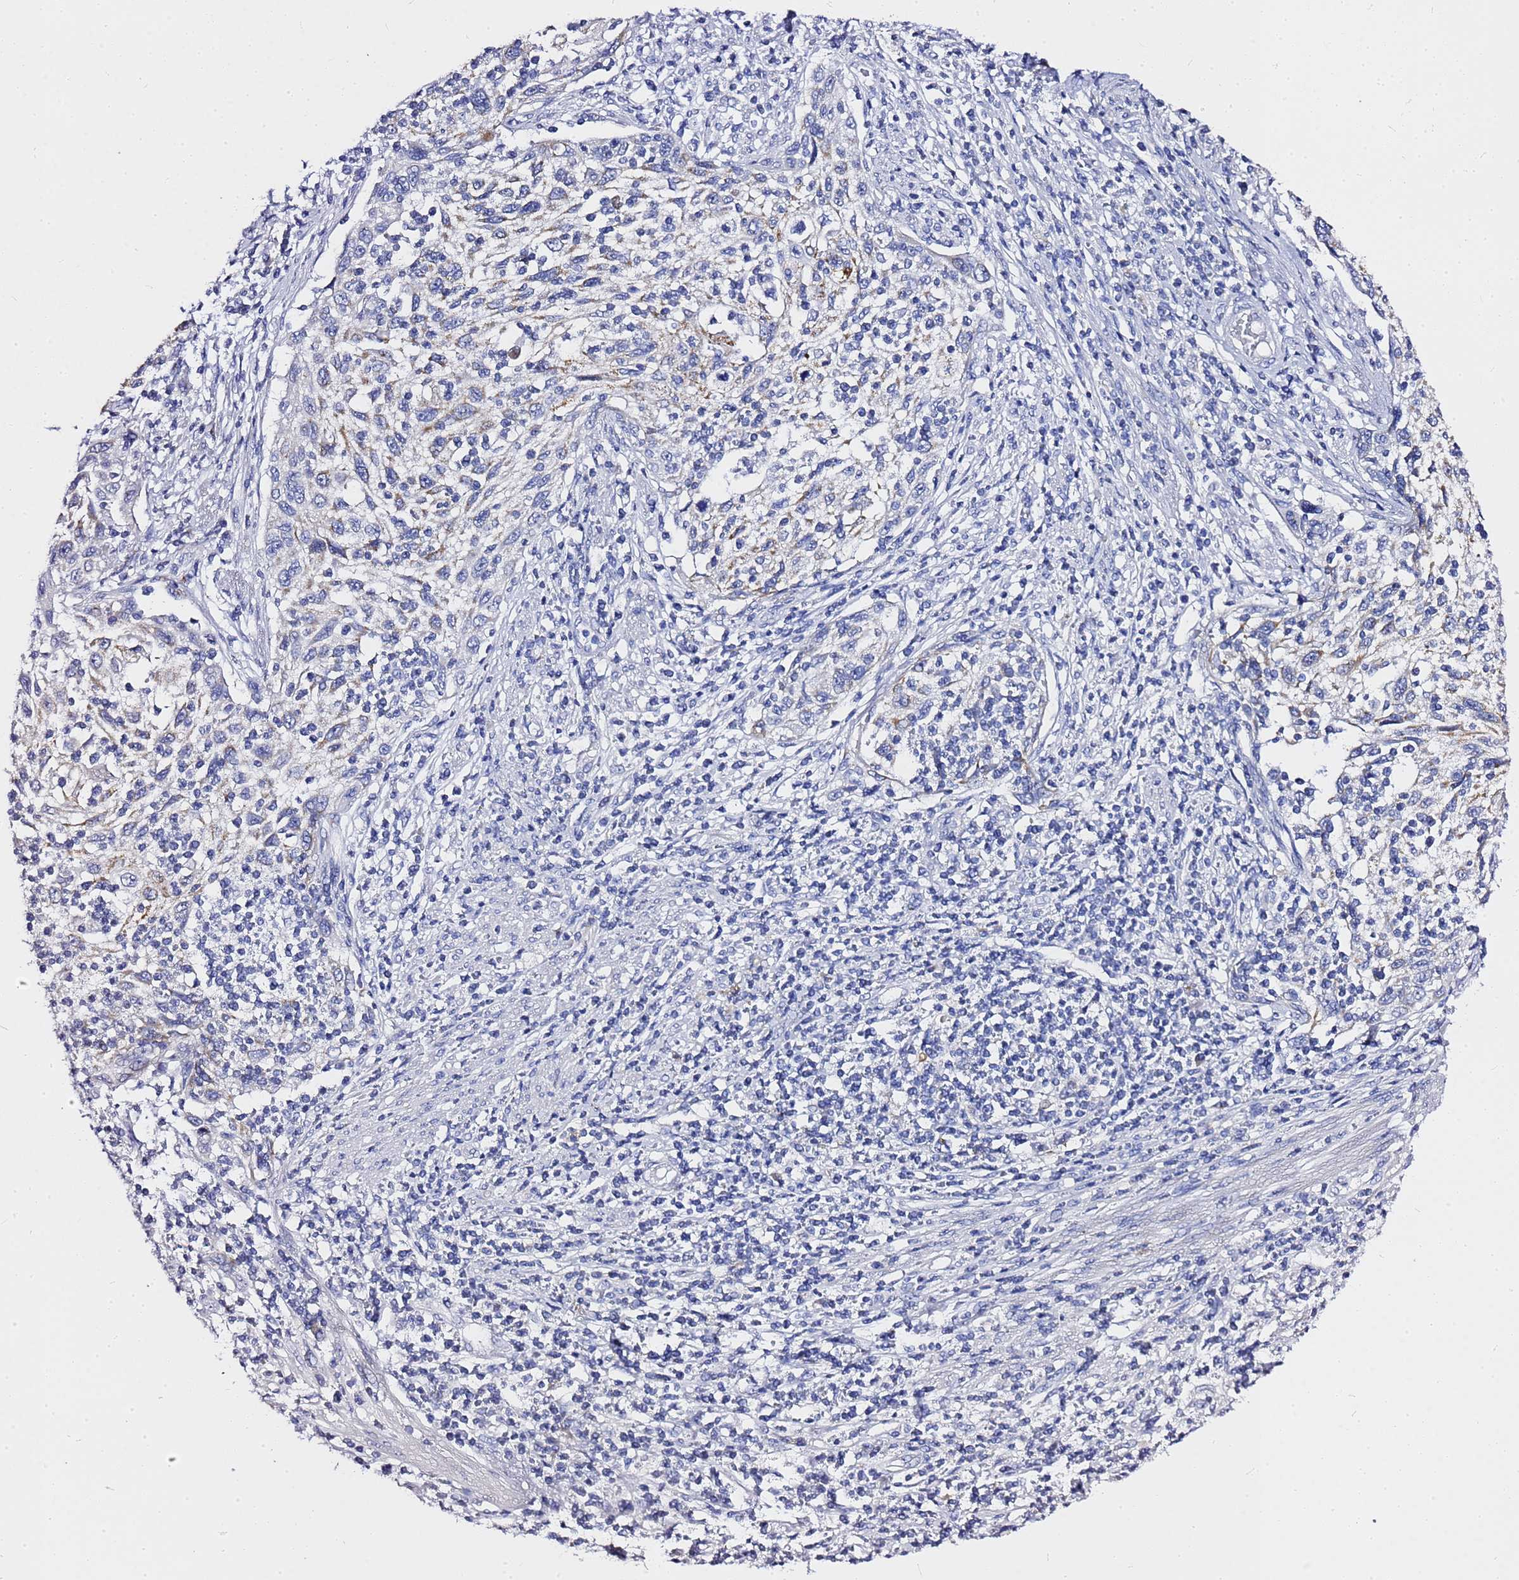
{"staining": {"intensity": "moderate", "quantity": "<25%", "location": "cytoplasmic/membranous"}, "tissue": "cervical cancer", "cell_type": "Tumor cells", "image_type": "cancer", "snomed": [{"axis": "morphology", "description": "Squamous cell carcinoma, NOS"}, {"axis": "topography", "description": "Cervix"}], "caption": "IHC of human squamous cell carcinoma (cervical) displays low levels of moderate cytoplasmic/membranous expression in approximately <25% of tumor cells.", "gene": "OR52E2", "patient": {"sex": "female", "age": 70}}